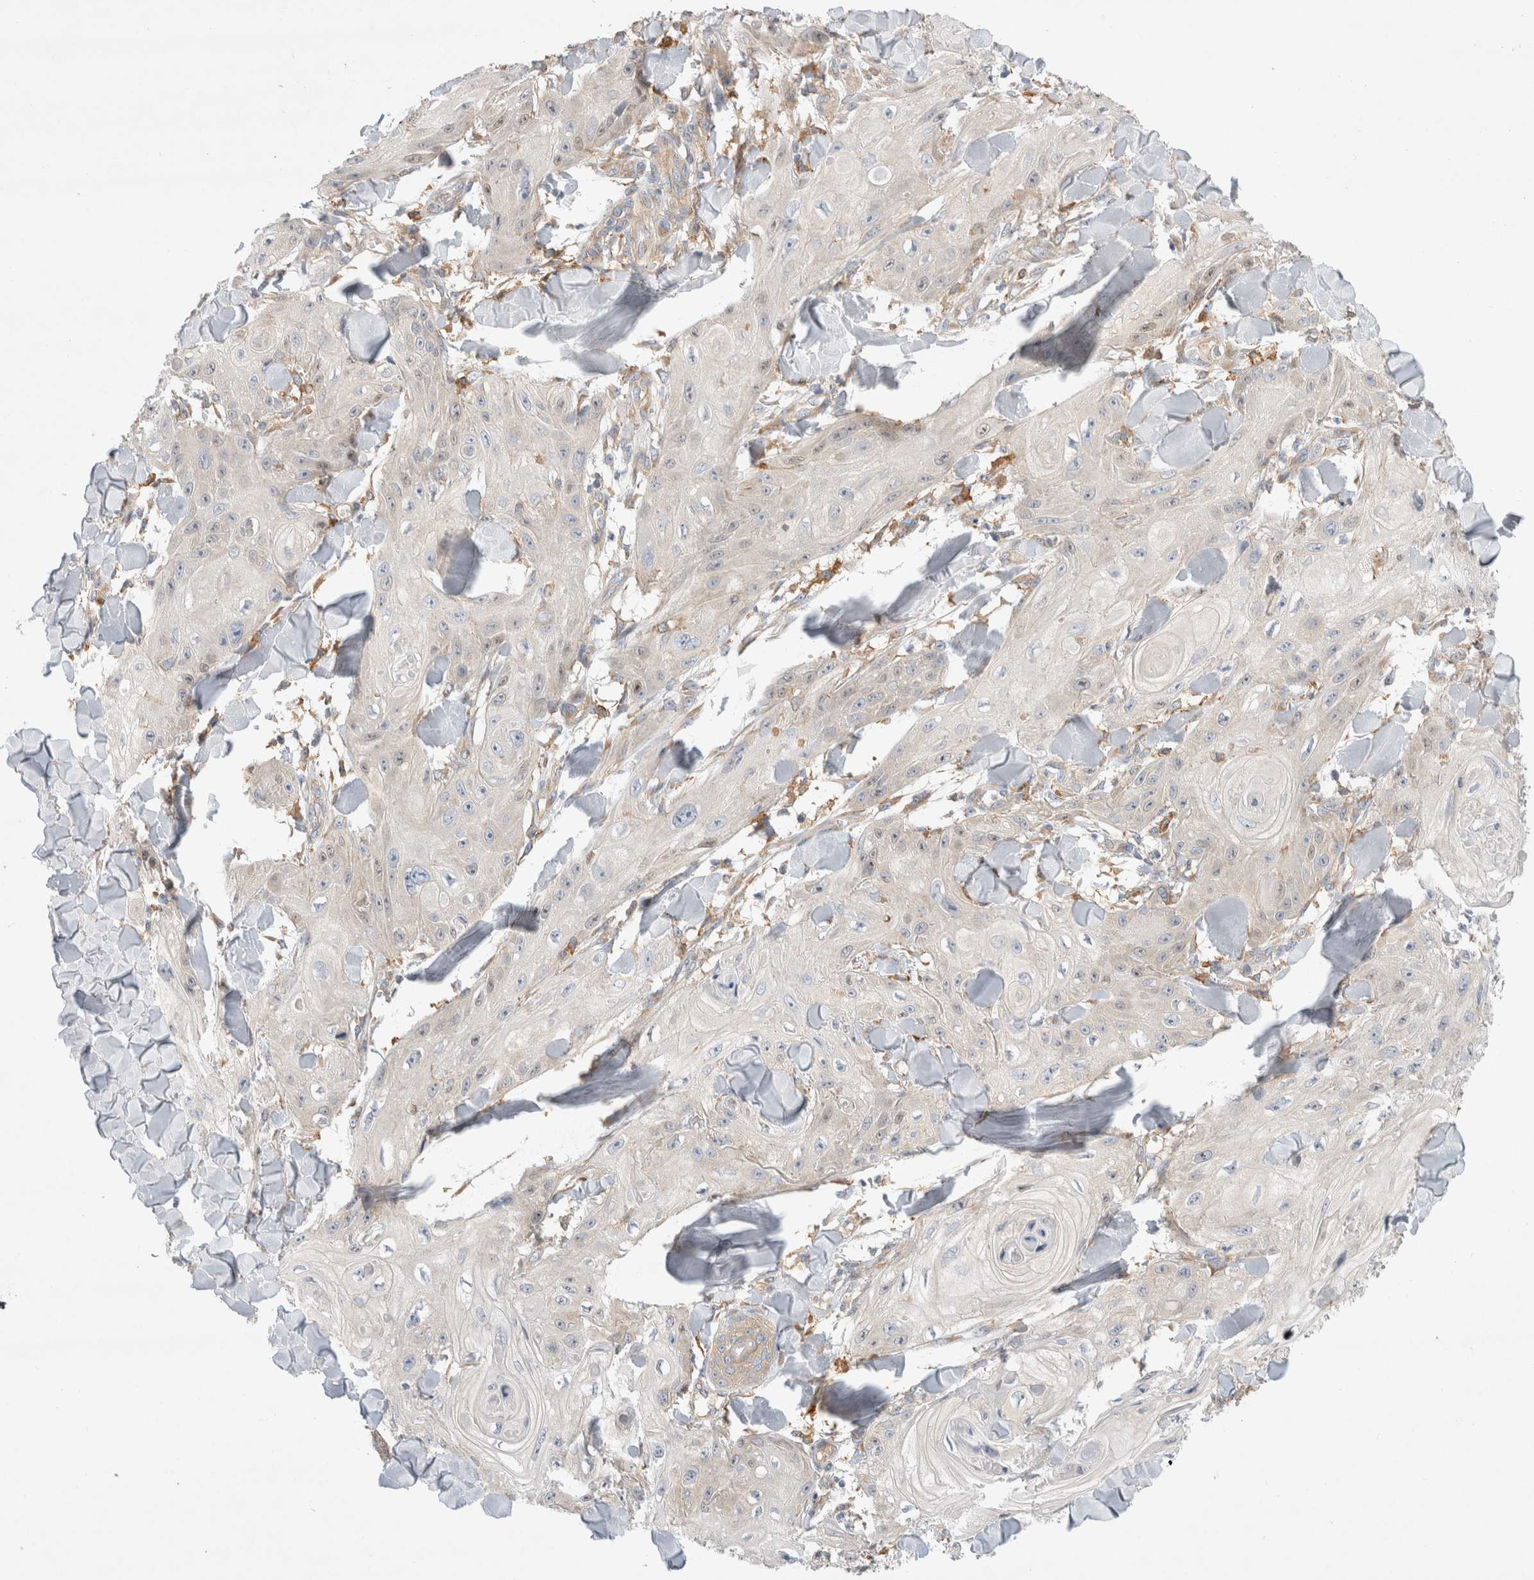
{"staining": {"intensity": "weak", "quantity": "<25%", "location": "nuclear"}, "tissue": "skin cancer", "cell_type": "Tumor cells", "image_type": "cancer", "snomed": [{"axis": "morphology", "description": "Squamous cell carcinoma, NOS"}, {"axis": "topography", "description": "Skin"}], "caption": "Immunohistochemistry image of neoplastic tissue: human skin cancer stained with DAB reveals no significant protein staining in tumor cells.", "gene": "CDCA7L", "patient": {"sex": "male", "age": 74}}